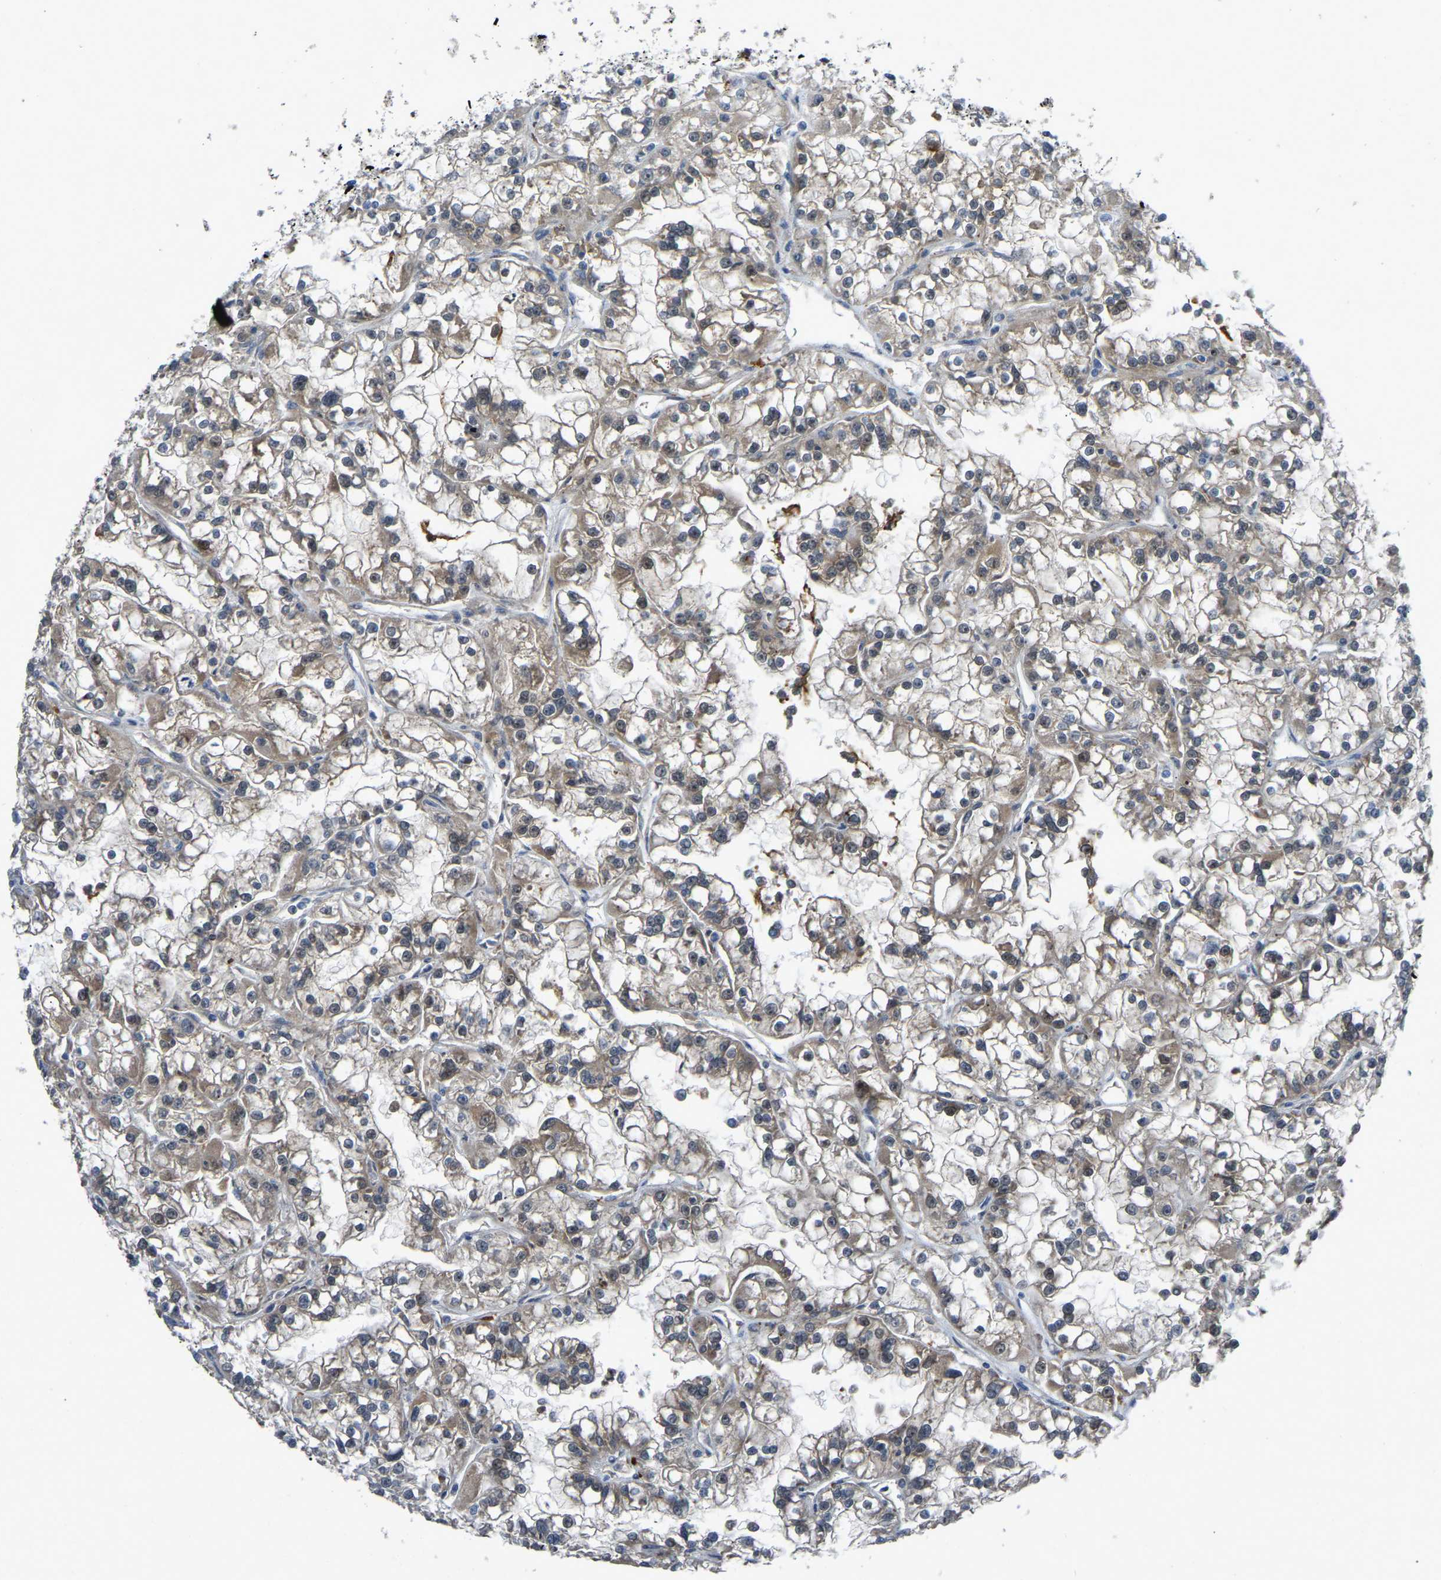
{"staining": {"intensity": "weak", "quantity": ">75%", "location": "cytoplasmic/membranous"}, "tissue": "renal cancer", "cell_type": "Tumor cells", "image_type": "cancer", "snomed": [{"axis": "morphology", "description": "Adenocarcinoma, NOS"}, {"axis": "topography", "description": "Kidney"}], "caption": "Protein analysis of renal cancer tissue demonstrates weak cytoplasmic/membranous positivity in about >75% of tumor cells.", "gene": "FHIT", "patient": {"sex": "female", "age": 52}}